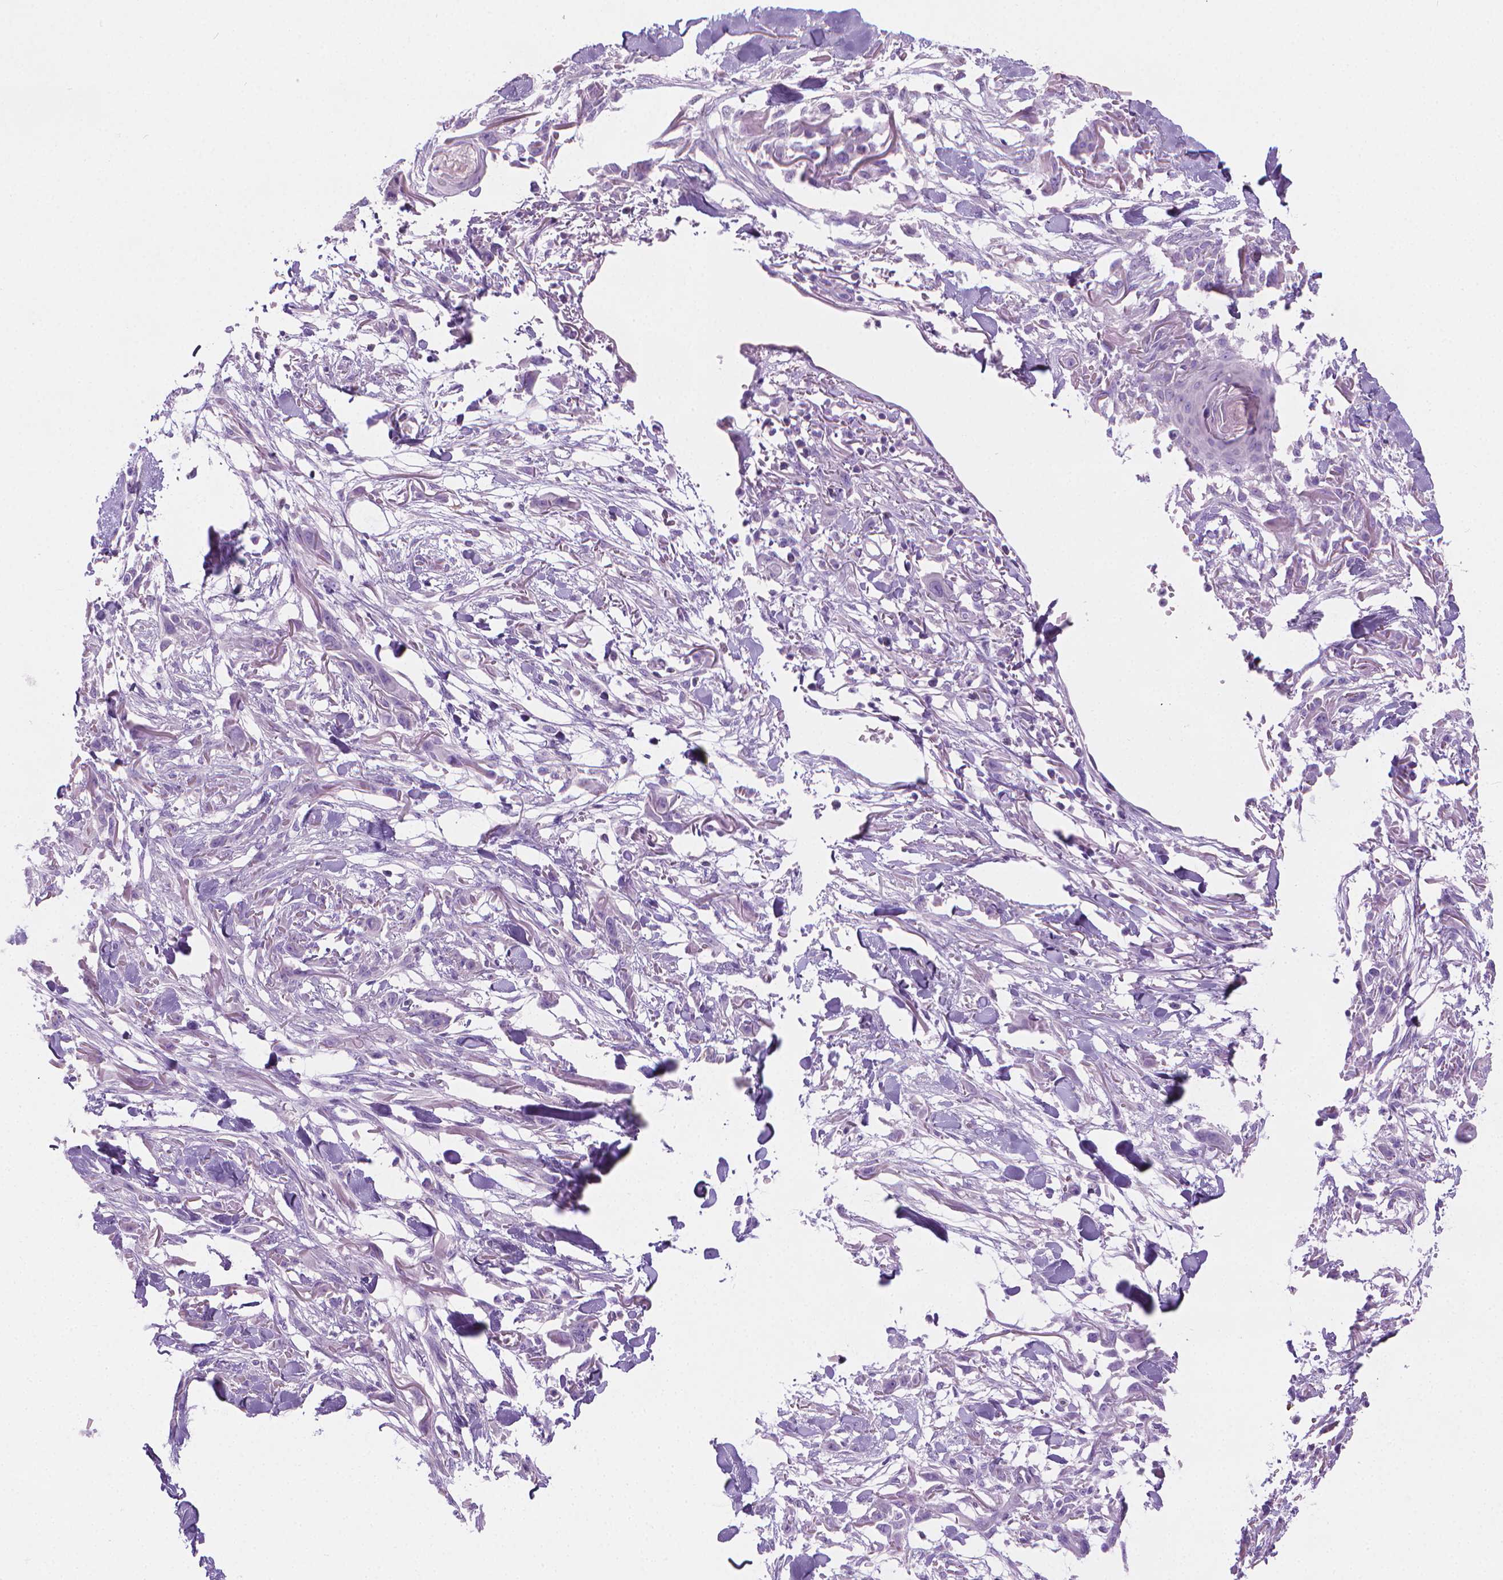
{"staining": {"intensity": "negative", "quantity": "none", "location": "none"}, "tissue": "skin cancer", "cell_type": "Tumor cells", "image_type": "cancer", "snomed": [{"axis": "morphology", "description": "Squamous cell carcinoma, NOS"}, {"axis": "topography", "description": "Skin"}], "caption": "Tumor cells are negative for protein expression in human squamous cell carcinoma (skin).", "gene": "FASN", "patient": {"sex": "female", "age": 59}}